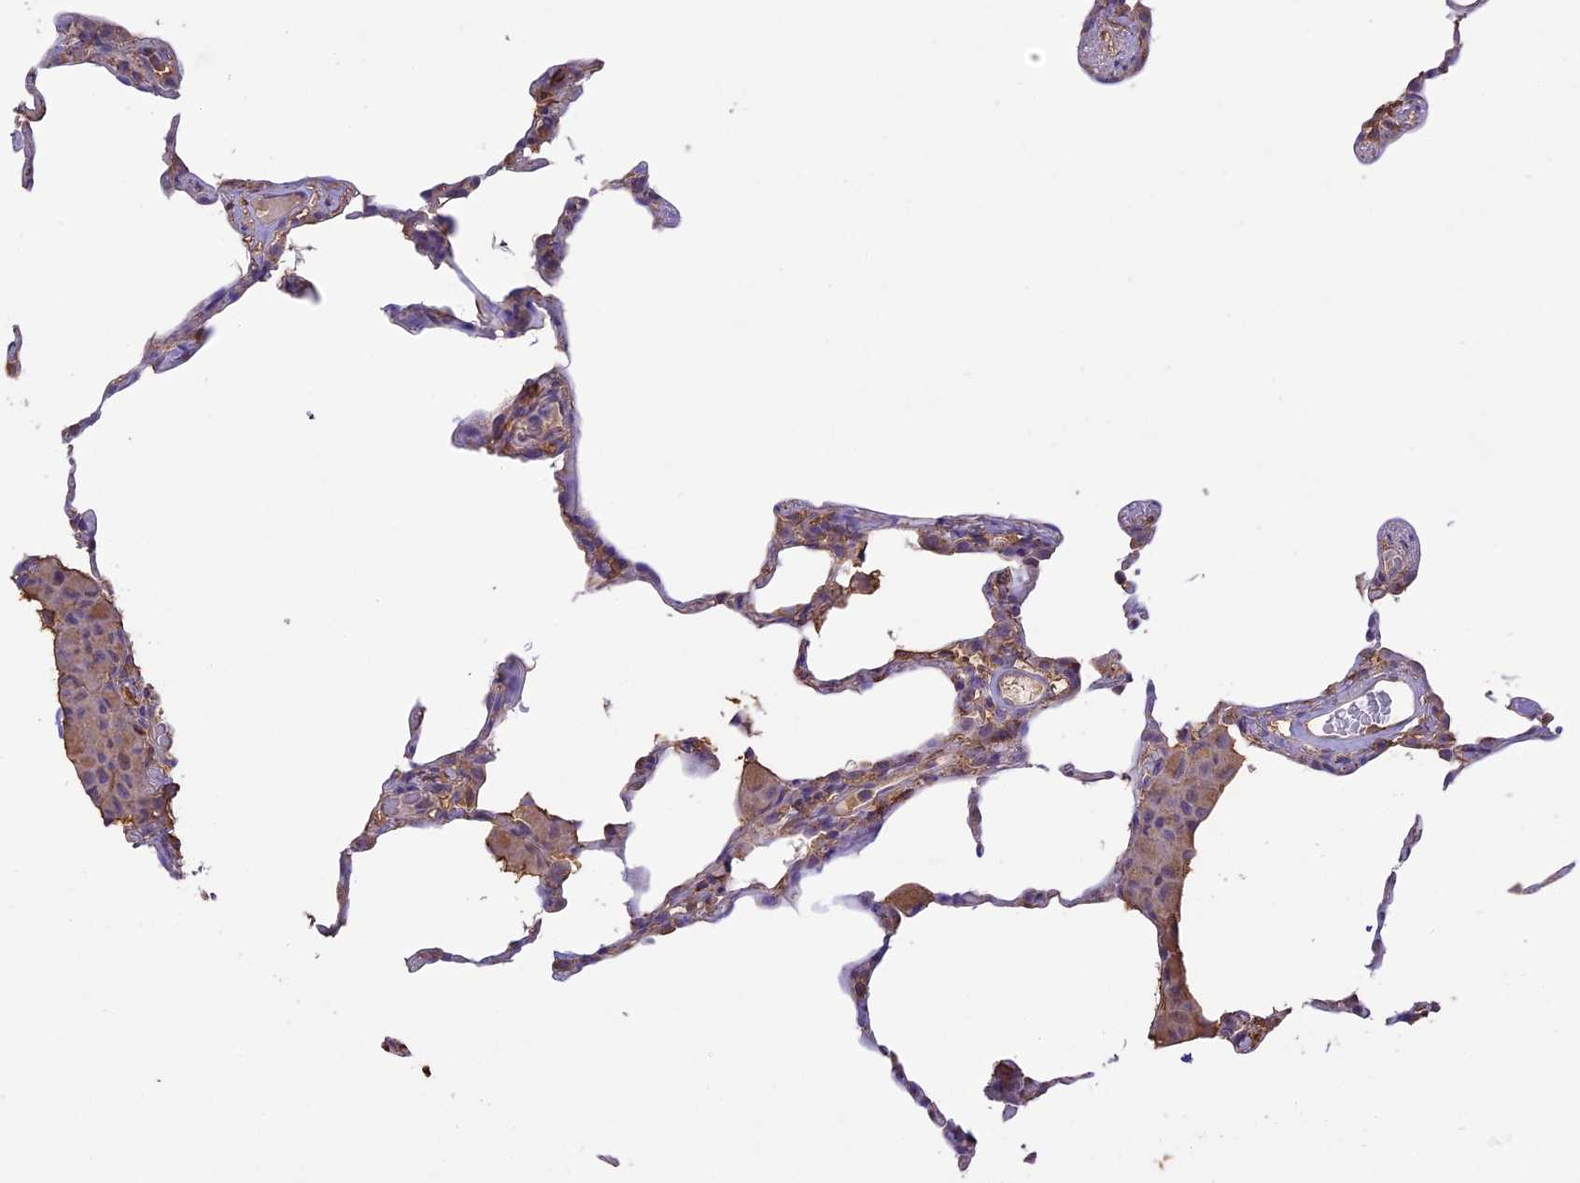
{"staining": {"intensity": "moderate", "quantity": "<25%", "location": "cytoplasmic/membranous"}, "tissue": "lung", "cell_type": "Alveolar cells", "image_type": "normal", "snomed": [{"axis": "morphology", "description": "Normal tissue, NOS"}, {"axis": "topography", "description": "Lung"}], "caption": "Benign lung exhibits moderate cytoplasmic/membranous positivity in about <25% of alveolar cells.", "gene": "ARHGAP19", "patient": {"sex": "female", "age": 57}}